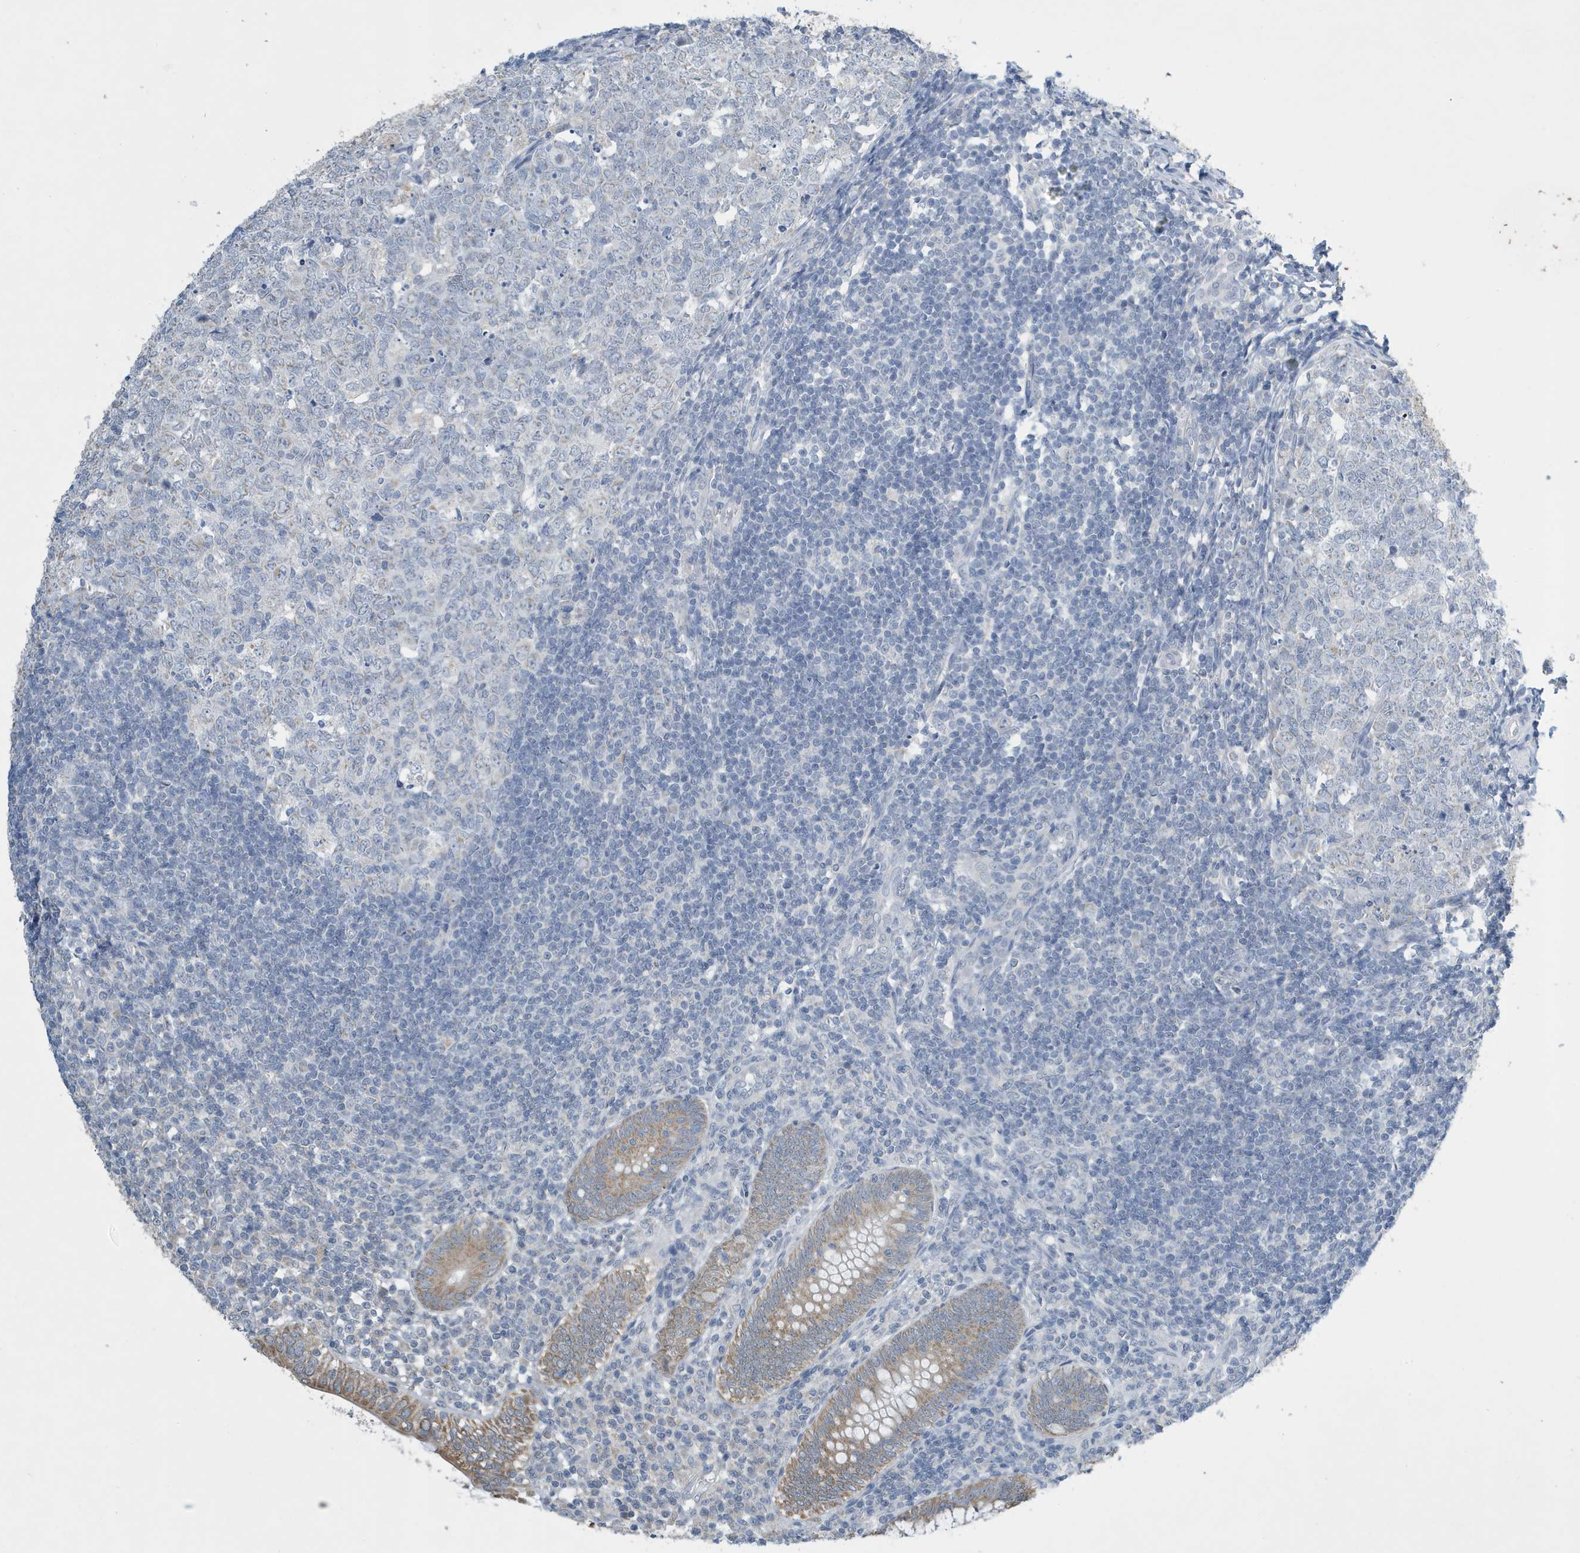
{"staining": {"intensity": "moderate", "quantity": "<25%", "location": "cytoplasmic/membranous"}, "tissue": "appendix", "cell_type": "Glandular cells", "image_type": "normal", "snomed": [{"axis": "morphology", "description": "Normal tissue, NOS"}, {"axis": "topography", "description": "Appendix"}], "caption": "DAB (3,3'-diaminobenzidine) immunohistochemical staining of normal human appendix exhibits moderate cytoplasmic/membranous protein expression in about <25% of glandular cells.", "gene": "UGT2B4", "patient": {"sex": "male", "age": 14}}